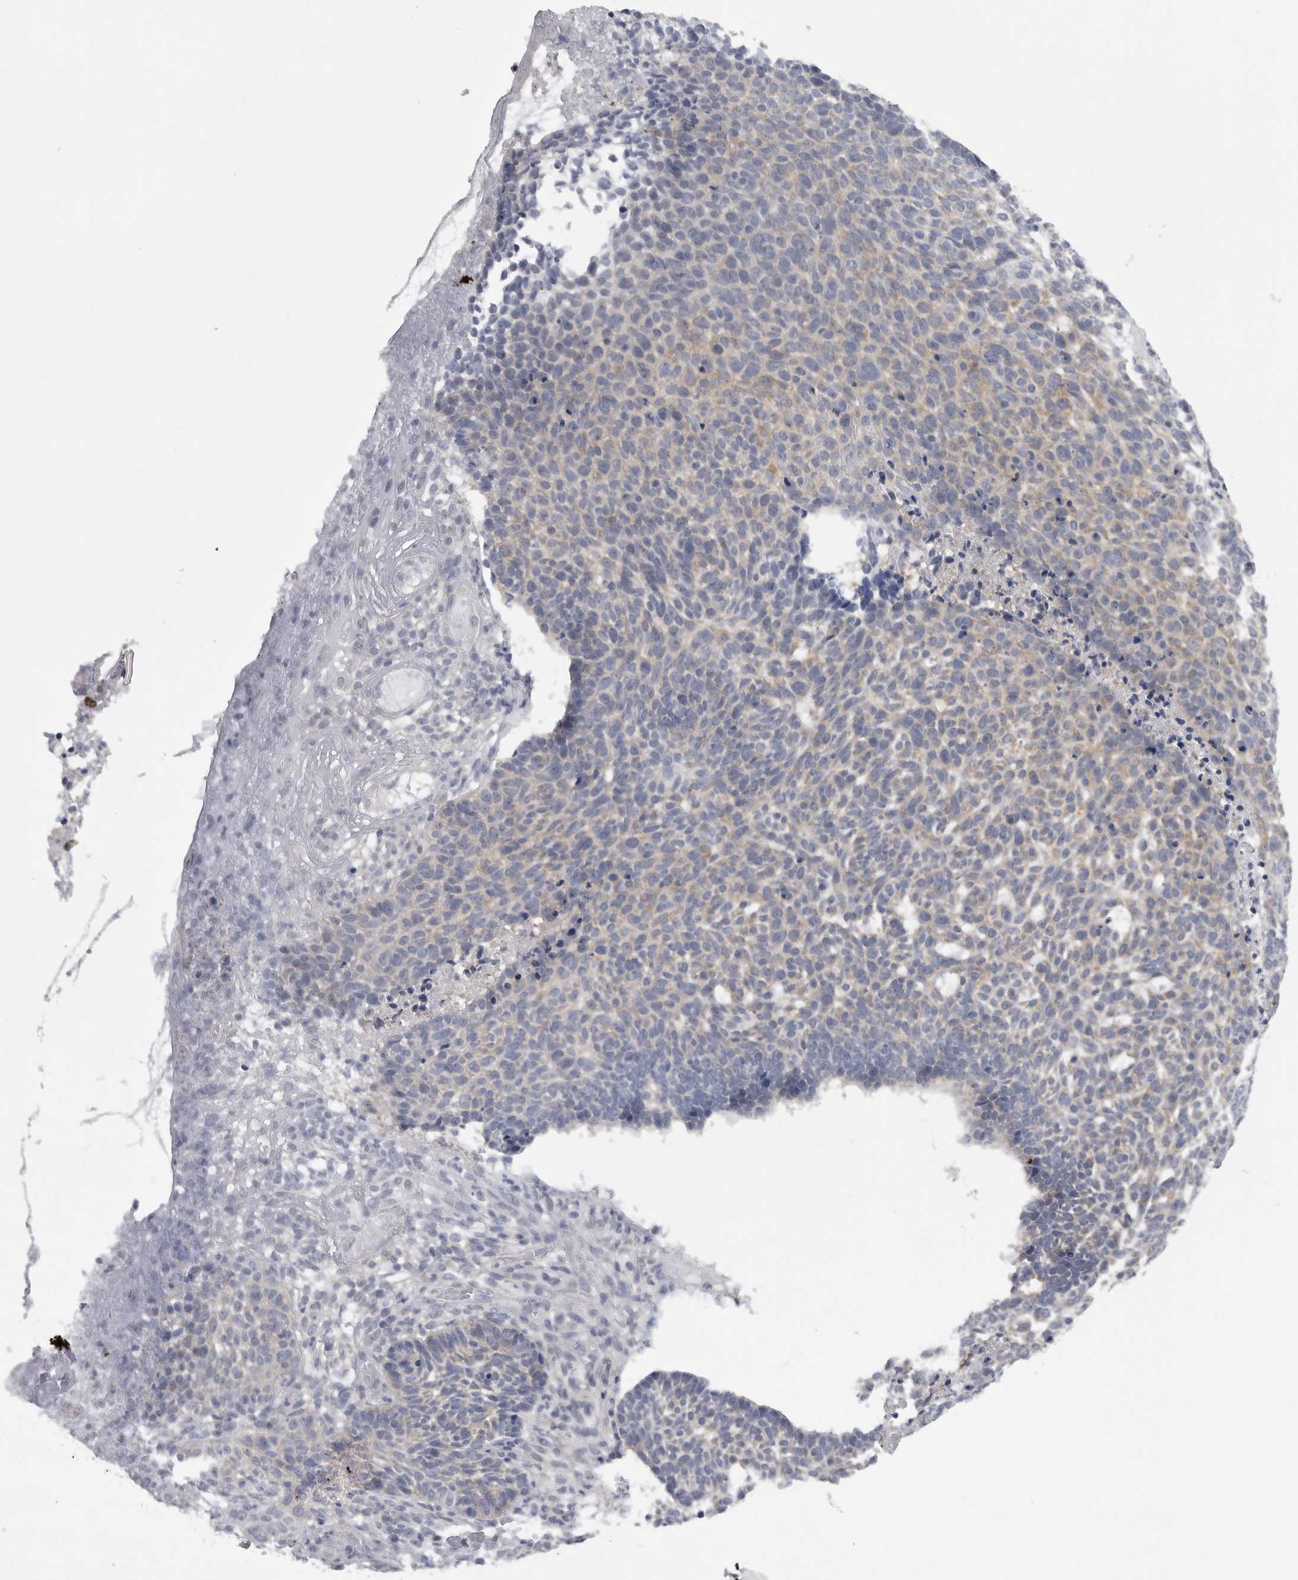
{"staining": {"intensity": "moderate", "quantity": "25%-75%", "location": "cytoplasmic/membranous"}, "tissue": "skin cancer", "cell_type": "Tumor cells", "image_type": "cancer", "snomed": [{"axis": "morphology", "description": "Basal cell carcinoma"}, {"axis": "topography", "description": "Skin"}], "caption": "Skin cancer tissue displays moderate cytoplasmic/membranous staining in approximately 25%-75% of tumor cells The staining is performed using DAB (3,3'-diaminobenzidine) brown chromogen to label protein expression. The nuclei are counter-stained blue using hematoxylin.", "gene": "CACYBP", "patient": {"sex": "male", "age": 85}}